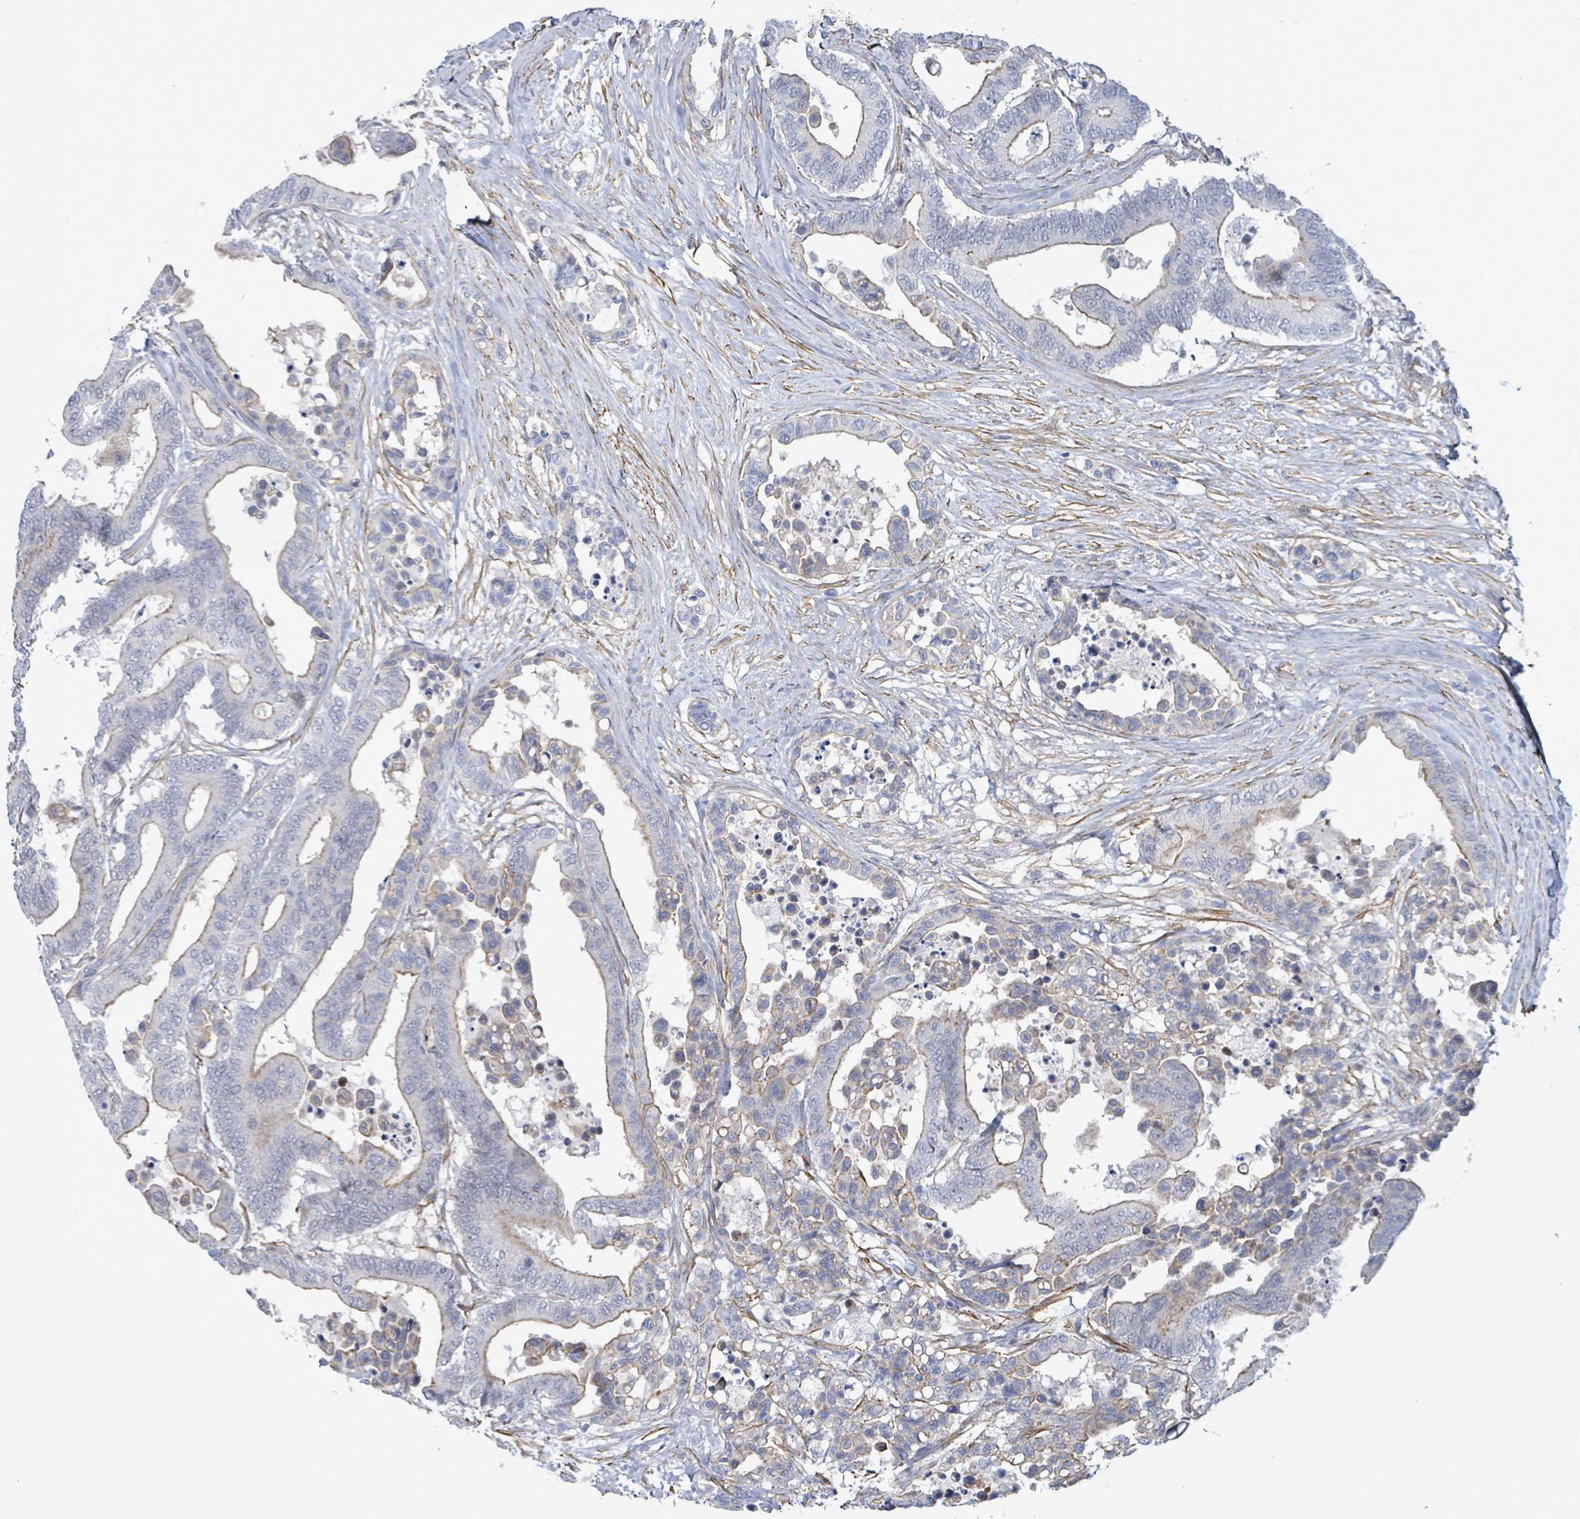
{"staining": {"intensity": "moderate", "quantity": "<25%", "location": "cytoplasmic/membranous"}, "tissue": "colorectal cancer", "cell_type": "Tumor cells", "image_type": "cancer", "snomed": [{"axis": "morphology", "description": "Normal tissue, NOS"}, {"axis": "morphology", "description": "Adenocarcinoma, NOS"}, {"axis": "topography", "description": "Colon"}], "caption": "An IHC image of tumor tissue is shown. Protein staining in brown shows moderate cytoplasmic/membranous positivity in colorectal adenocarcinoma within tumor cells.", "gene": "DMRTC1B", "patient": {"sex": "male", "age": 82}}